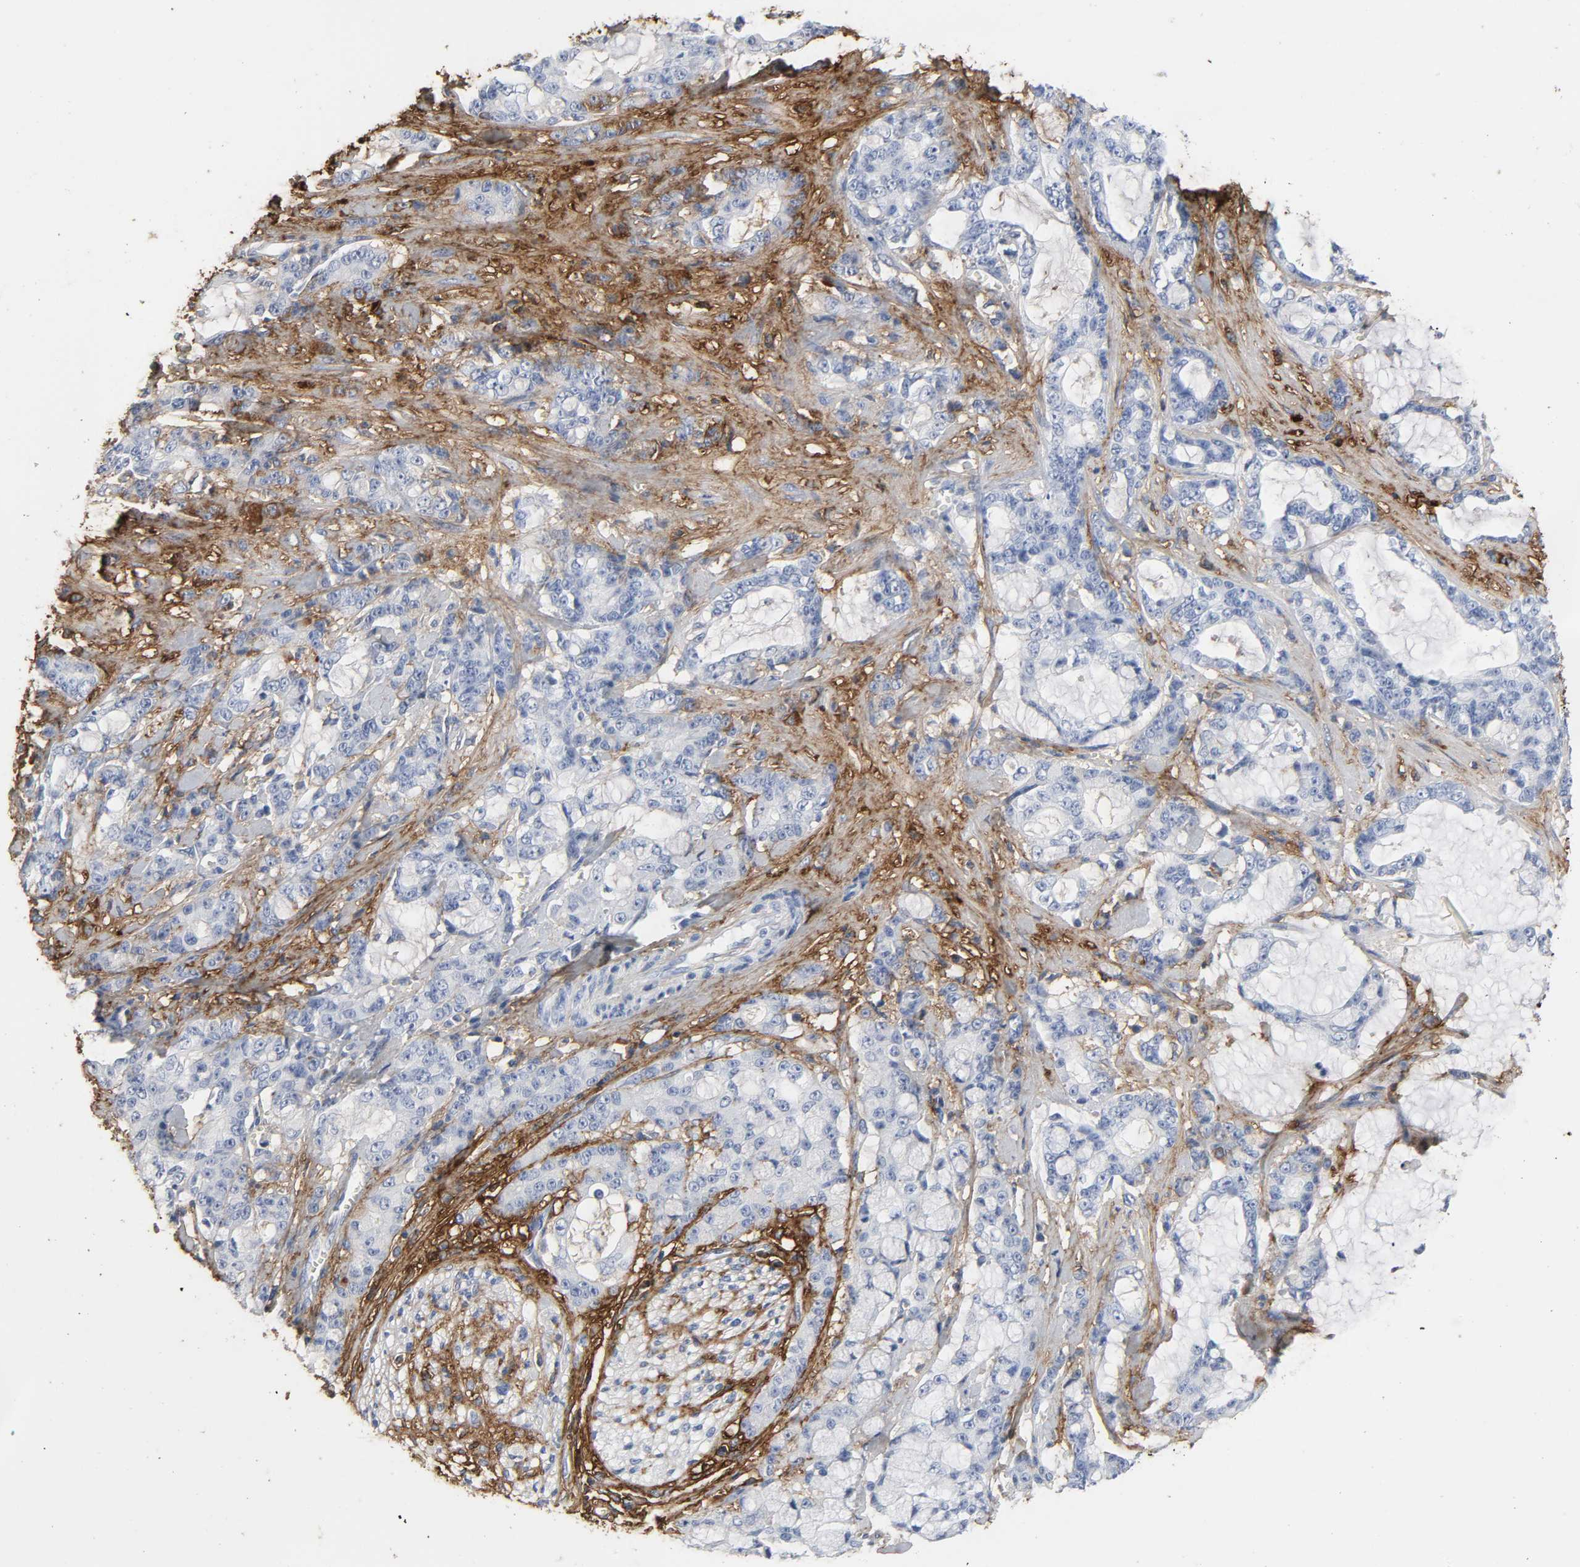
{"staining": {"intensity": "negative", "quantity": "none", "location": "none"}, "tissue": "pancreatic cancer", "cell_type": "Tumor cells", "image_type": "cancer", "snomed": [{"axis": "morphology", "description": "Adenocarcinoma, NOS"}, {"axis": "topography", "description": "Pancreas"}], "caption": "High power microscopy photomicrograph of an immunohistochemistry histopathology image of pancreatic adenocarcinoma, revealing no significant positivity in tumor cells.", "gene": "FBLN1", "patient": {"sex": "female", "age": 73}}